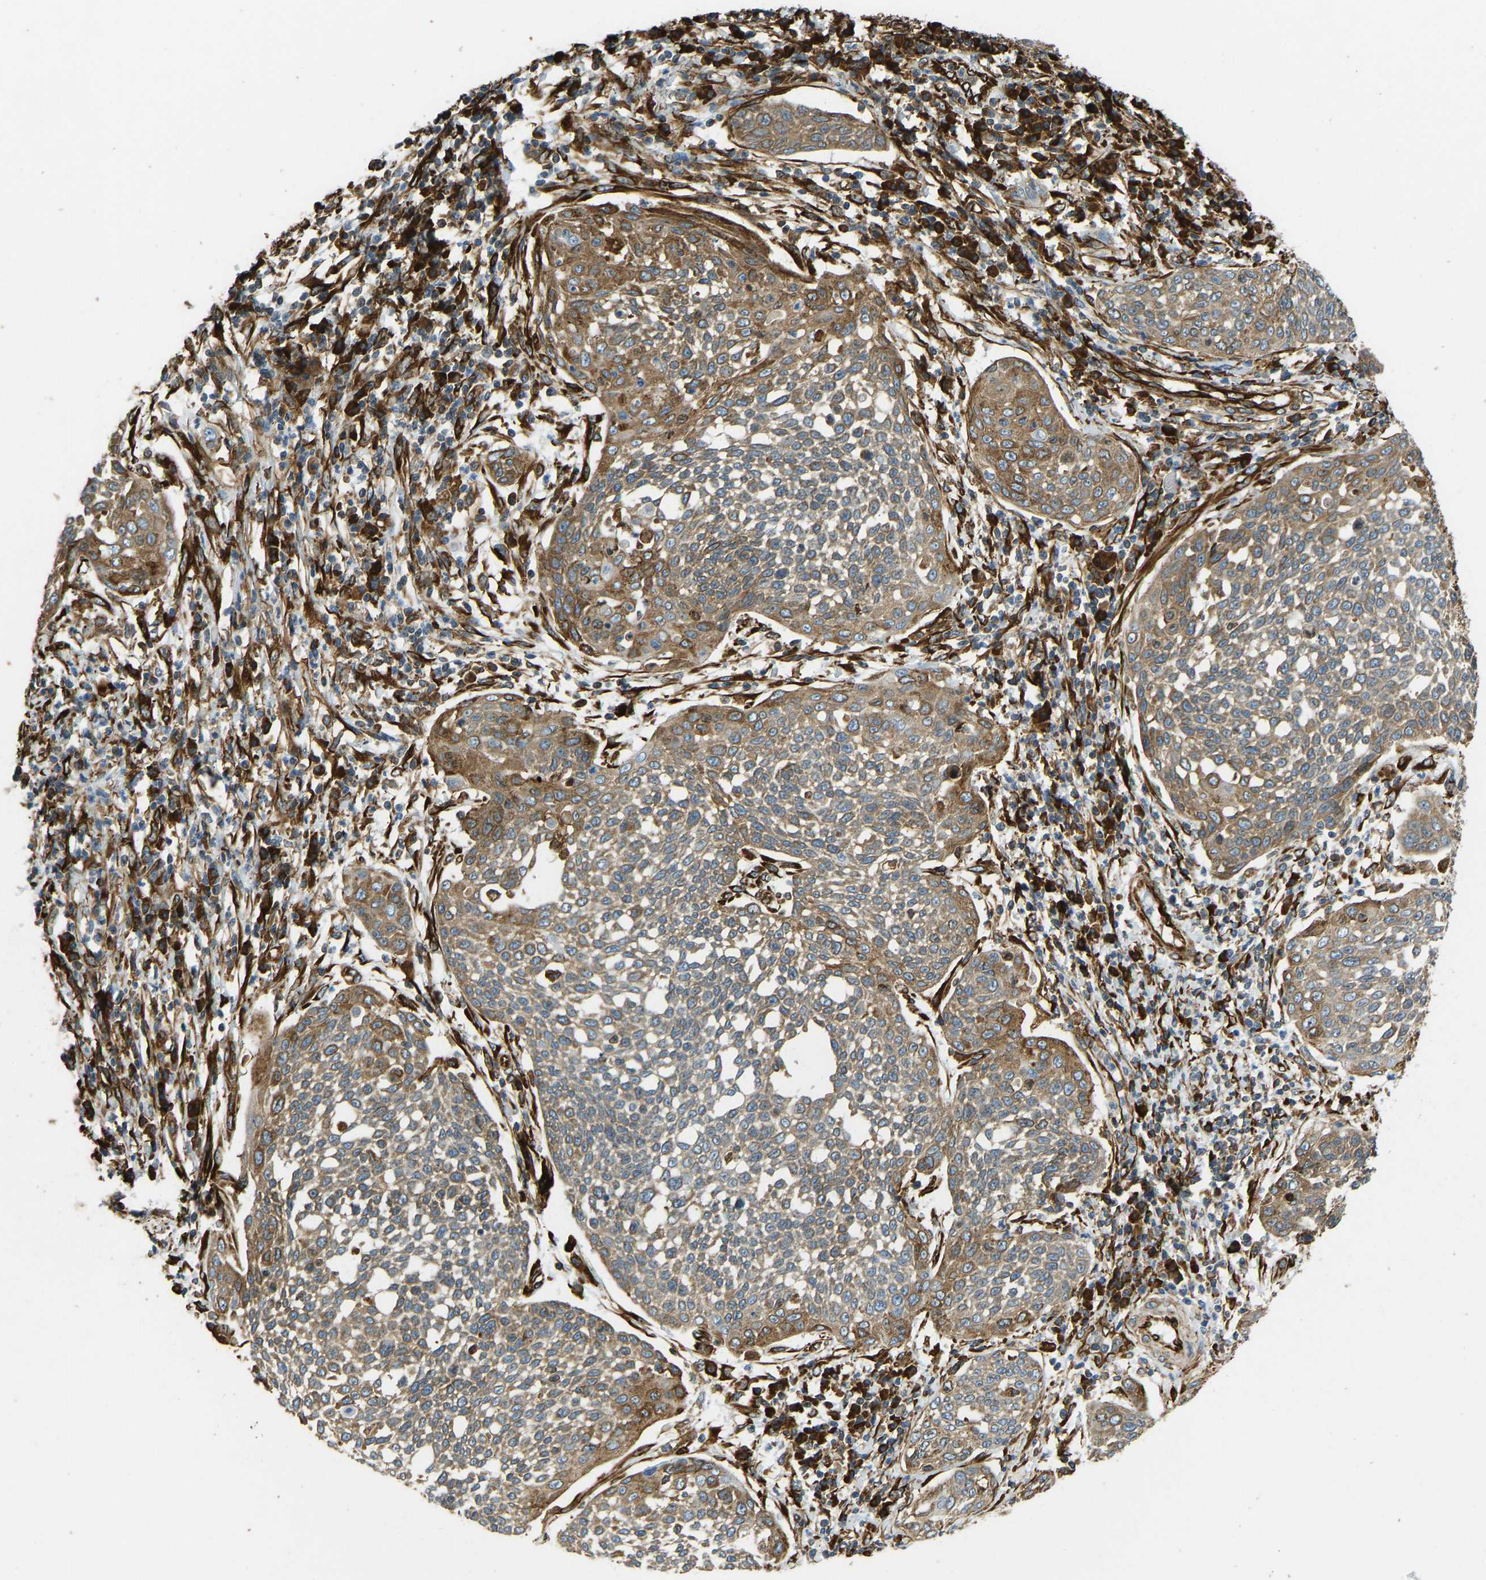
{"staining": {"intensity": "moderate", "quantity": ">75%", "location": "cytoplasmic/membranous"}, "tissue": "cervical cancer", "cell_type": "Tumor cells", "image_type": "cancer", "snomed": [{"axis": "morphology", "description": "Squamous cell carcinoma, NOS"}, {"axis": "topography", "description": "Cervix"}], "caption": "Immunohistochemistry (IHC) (DAB) staining of human cervical squamous cell carcinoma demonstrates moderate cytoplasmic/membranous protein staining in about >75% of tumor cells.", "gene": "BEX3", "patient": {"sex": "female", "age": 34}}